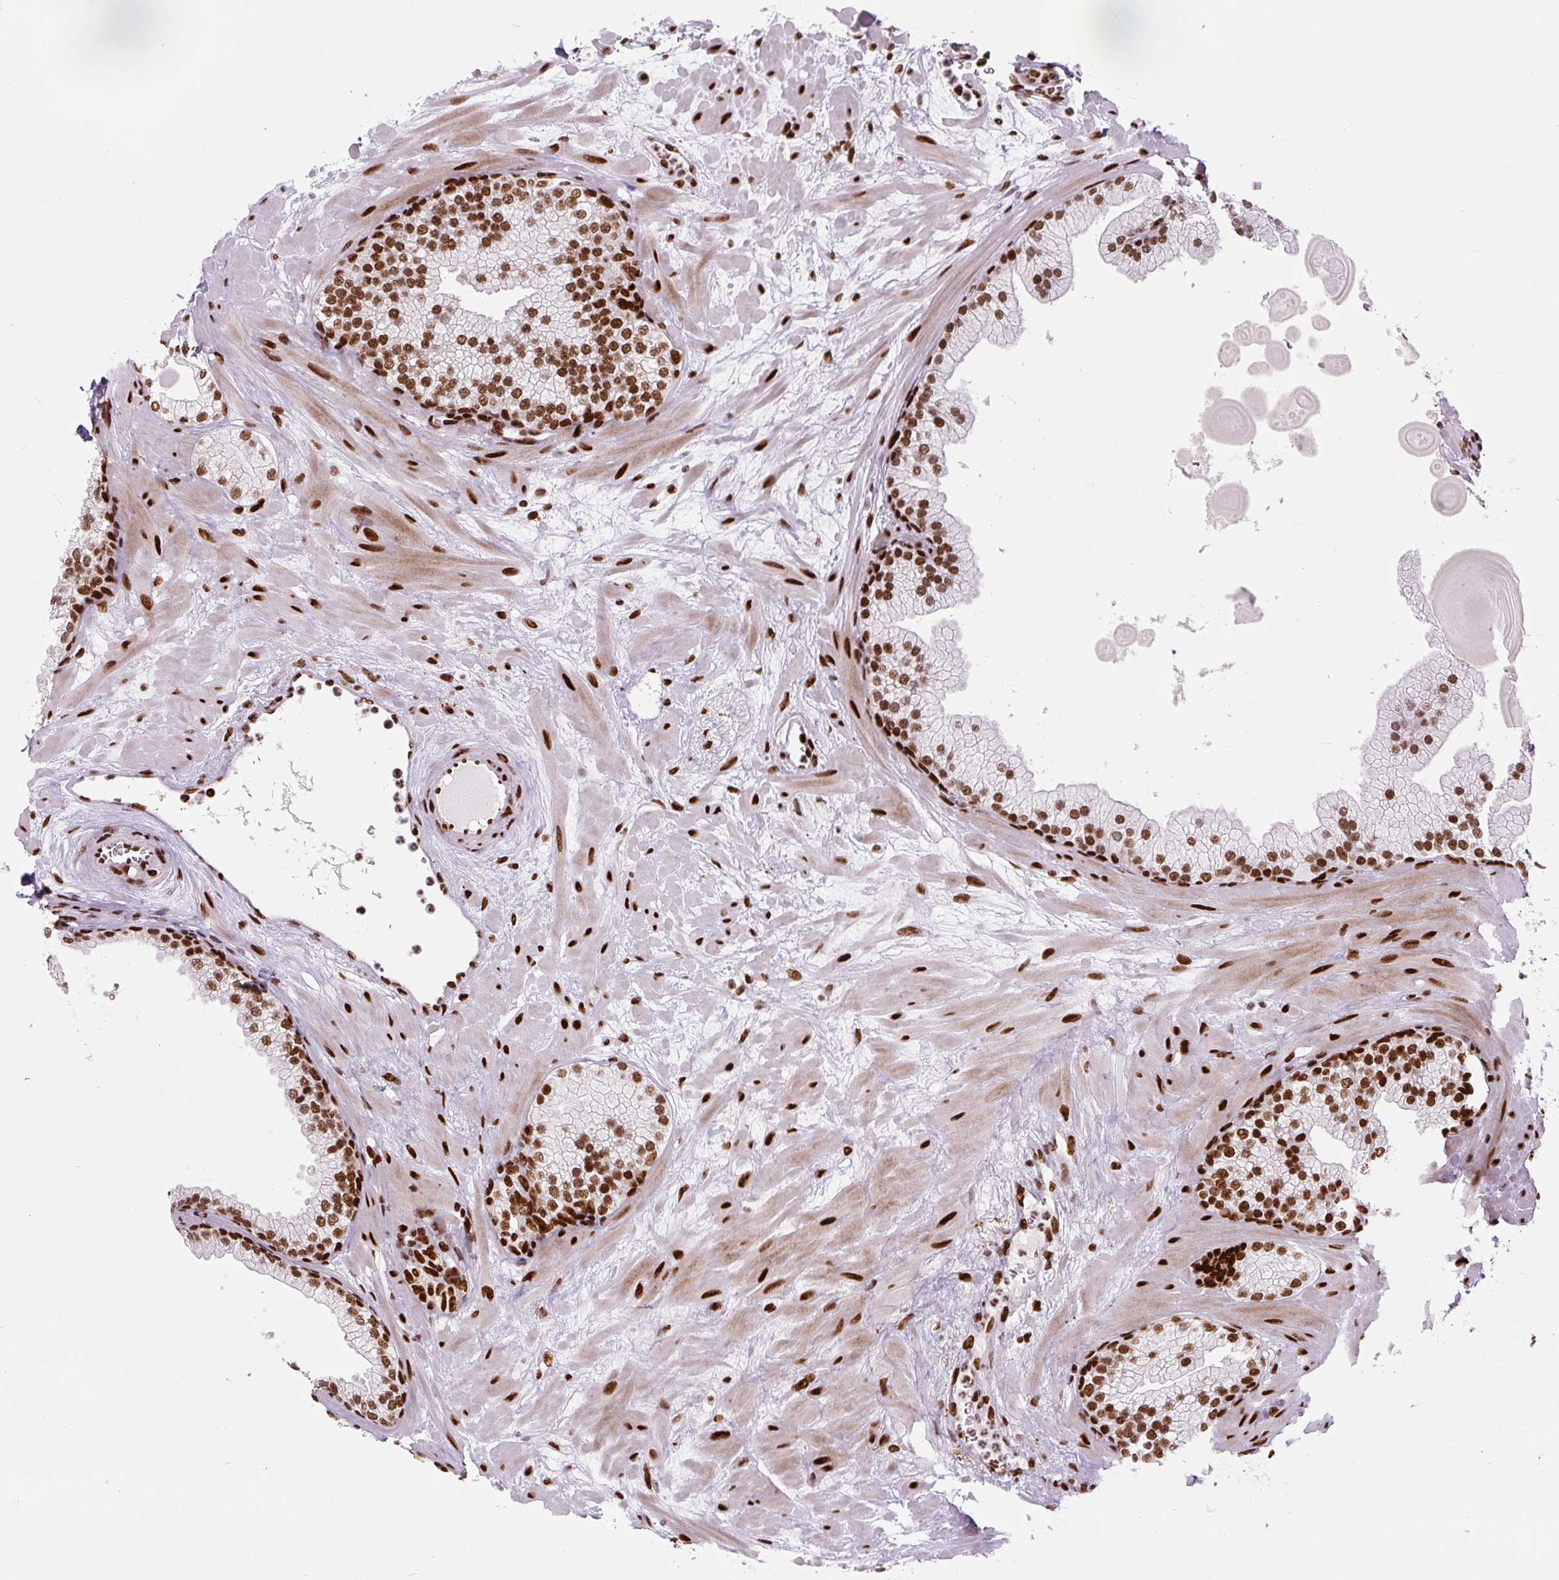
{"staining": {"intensity": "strong", "quantity": ">75%", "location": "nuclear"}, "tissue": "prostate", "cell_type": "Glandular cells", "image_type": "normal", "snomed": [{"axis": "morphology", "description": "Normal tissue, NOS"}, {"axis": "topography", "description": "Prostate"}, {"axis": "topography", "description": "Peripheral nerve tissue"}], "caption": "Immunohistochemical staining of normal prostate displays high levels of strong nuclear staining in approximately >75% of glandular cells. The protein of interest is stained brown, and the nuclei are stained in blue (DAB (3,3'-diaminobenzidine) IHC with brightfield microscopy, high magnification).", "gene": "FUS", "patient": {"sex": "male", "age": 61}}